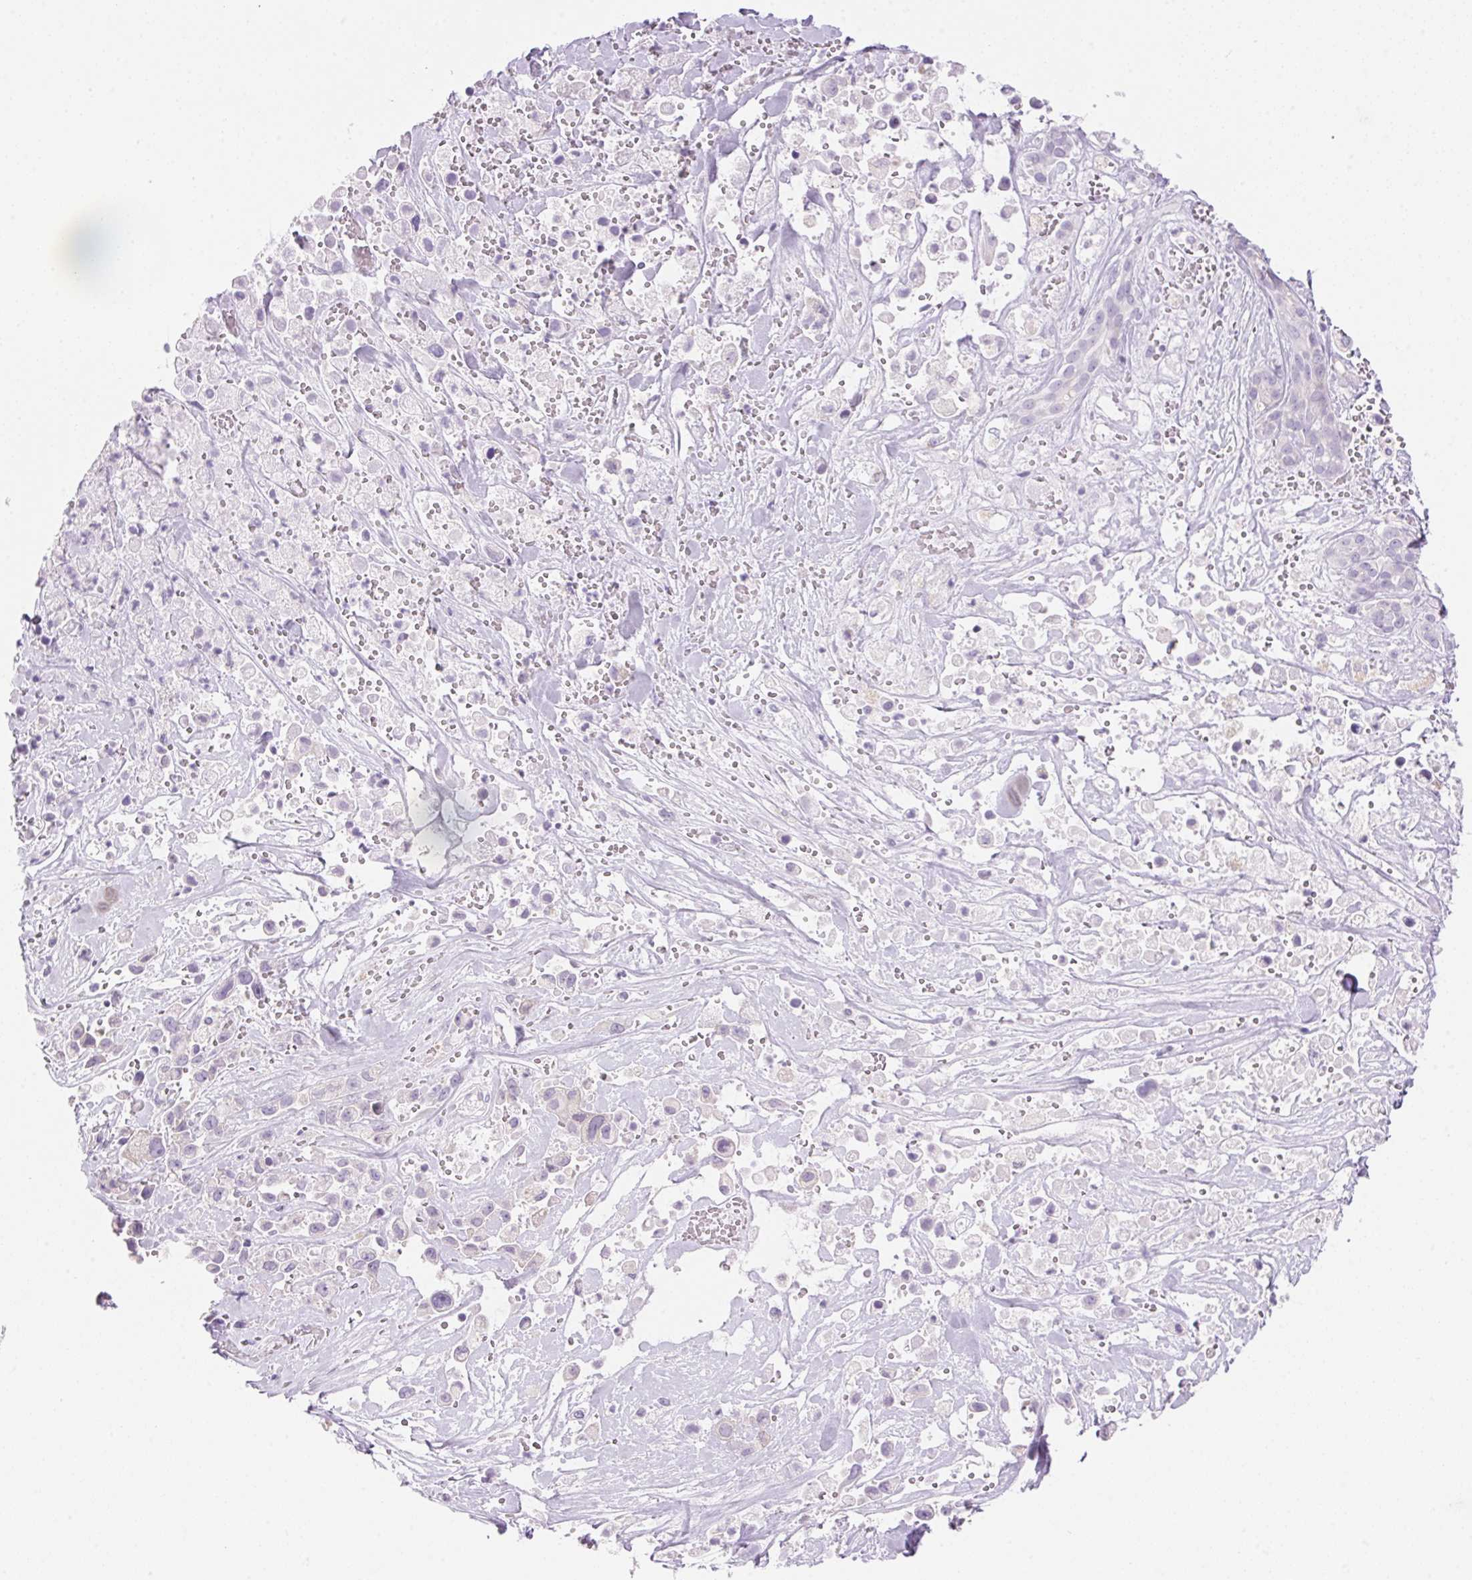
{"staining": {"intensity": "negative", "quantity": "none", "location": "none"}, "tissue": "pancreatic cancer", "cell_type": "Tumor cells", "image_type": "cancer", "snomed": [{"axis": "morphology", "description": "Adenocarcinoma, NOS"}, {"axis": "topography", "description": "Pancreas"}], "caption": "Pancreatic adenocarcinoma stained for a protein using immunohistochemistry (IHC) reveals no positivity tumor cells.", "gene": "DHCR24", "patient": {"sex": "male", "age": 44}}